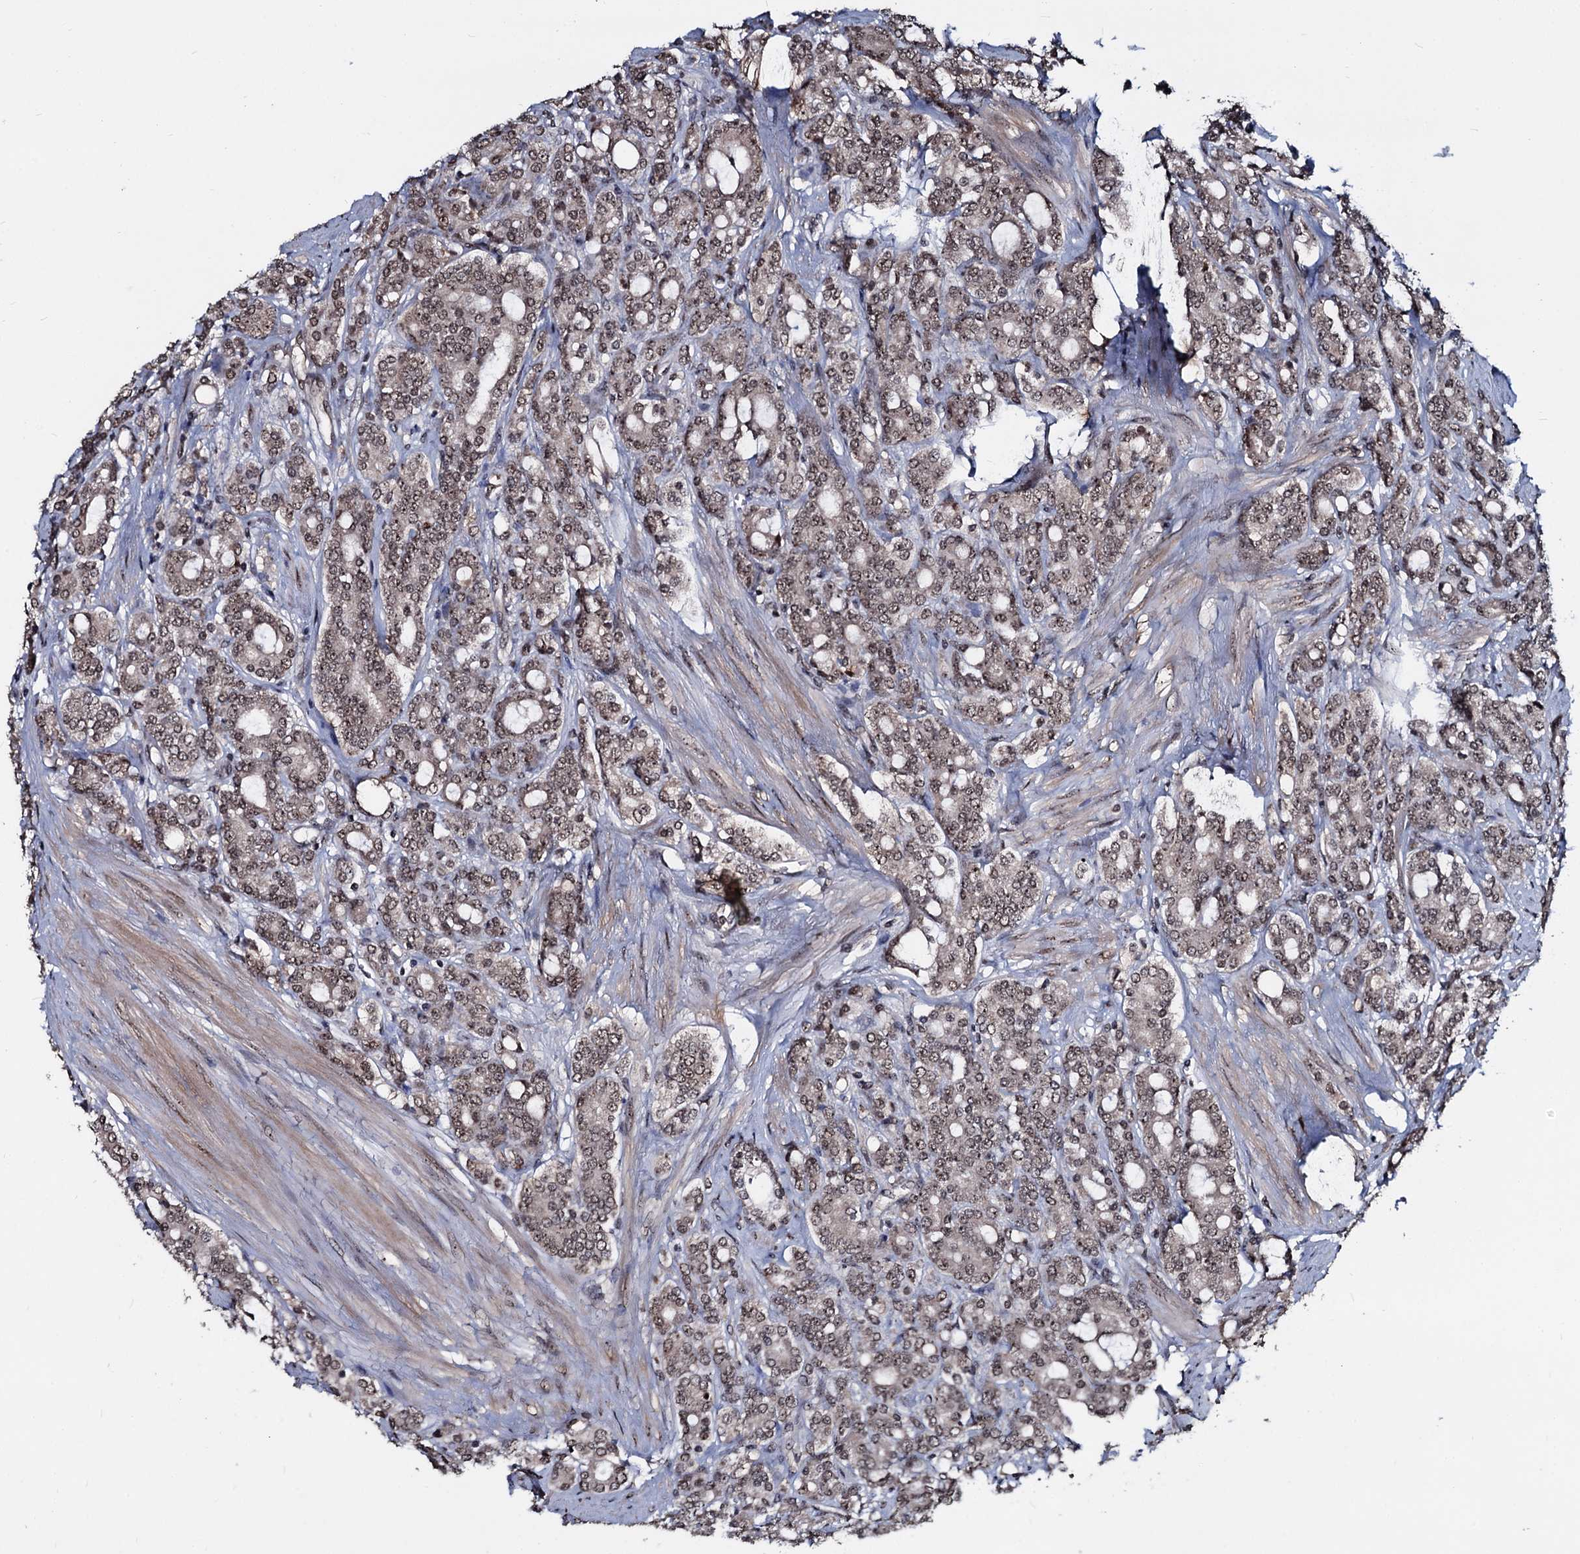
{"staining": {"intensity": "moderate", "quantity": ">75%", "location": "cytoplasmic/membranous,nuclear"}, "tissue": "prostate cancer", "cell_type": "Tumor cells", "image_type": "cancer", "snomed": [{"axis": "morphology", "description": "Adenocarcinoma, High grade"}, {"axis": "topography", "description": "Prostate"}], "caption": "Moderate cytoplasmic/membranous and nuclear staining is present in approximately >75% of tumor cells in prostate cancer.", "gene": "FAM216B", "patient": {"sex": "male", "age": 62}}